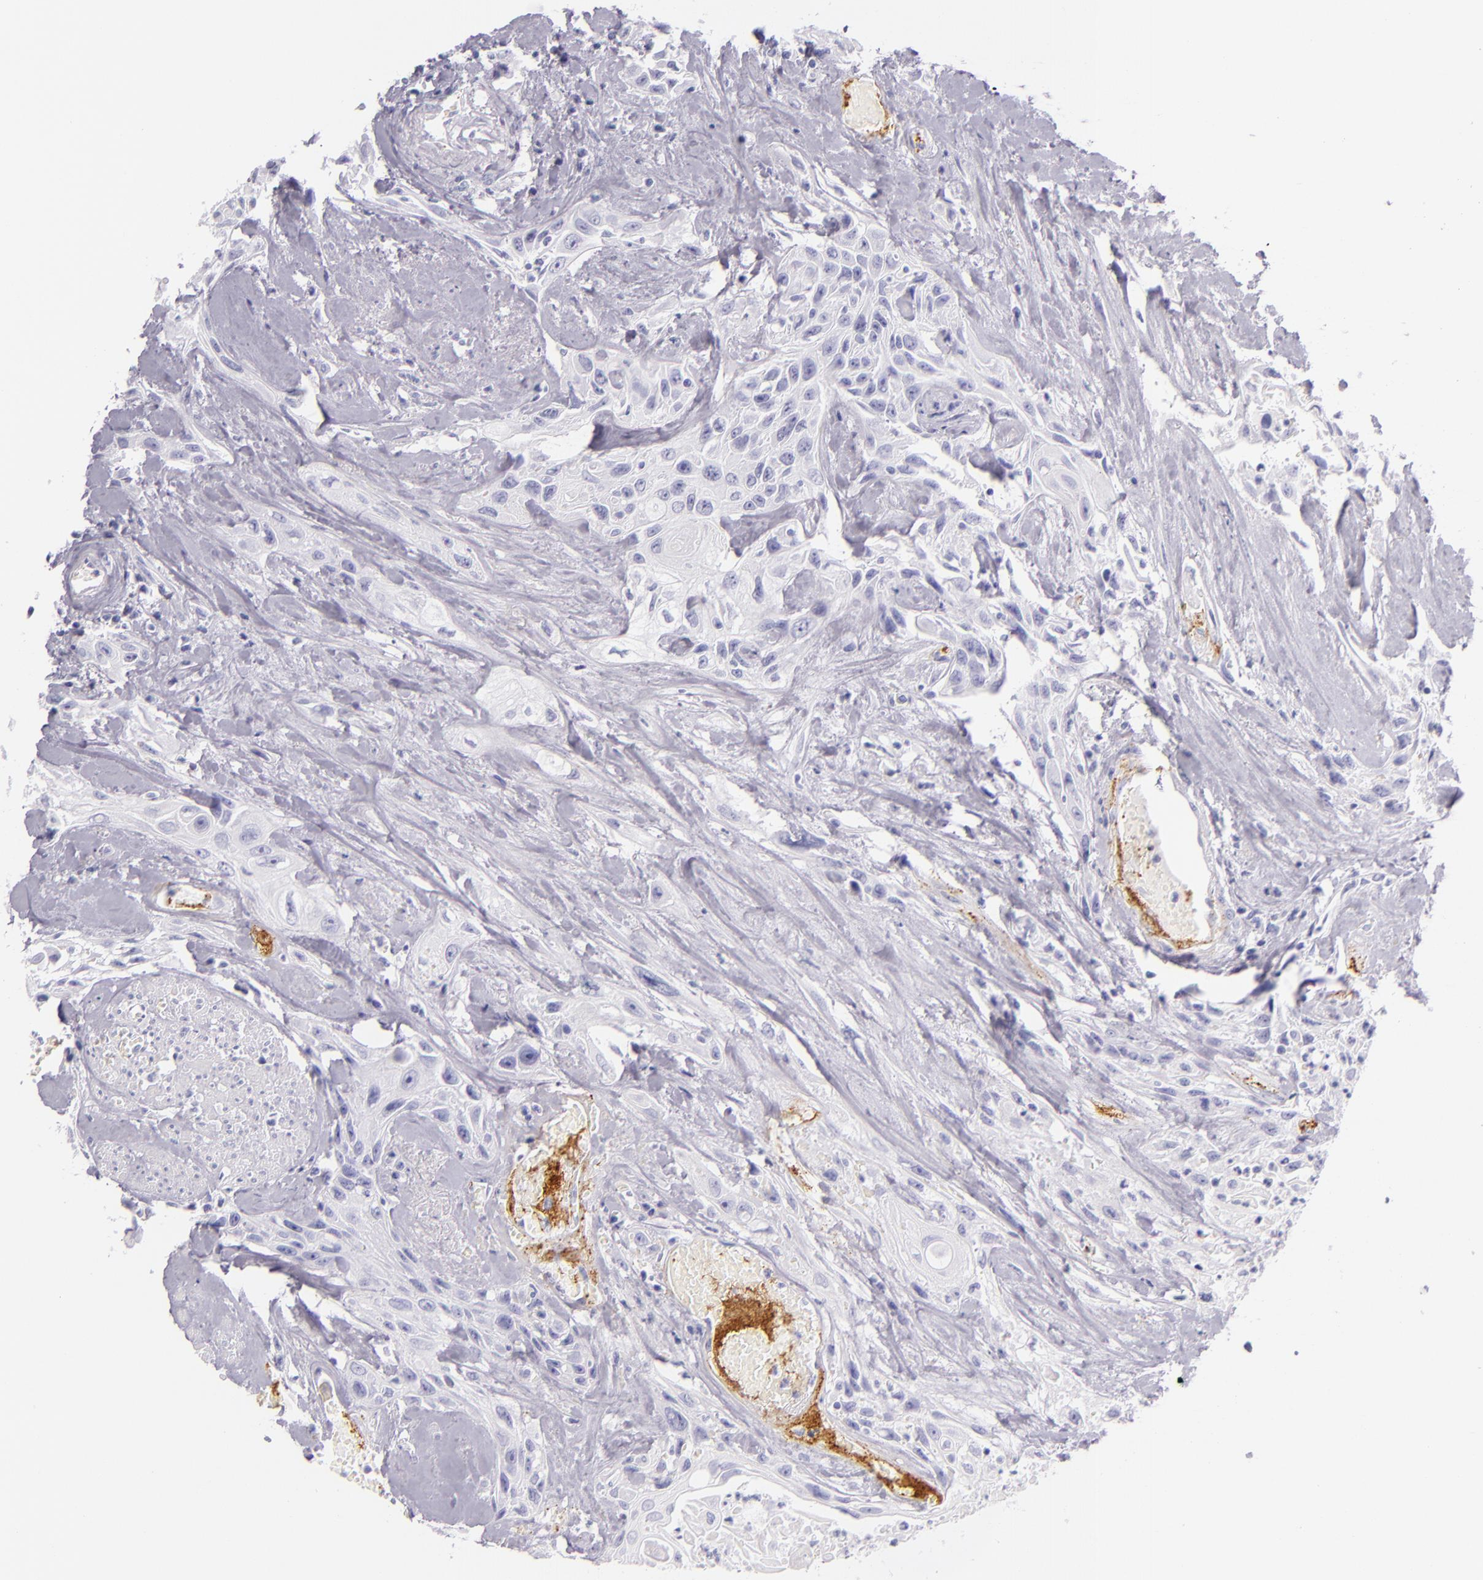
{"staining": {"intensity": "negative", "quantity": "none", "location": "none"}, "tissue": "urothelial cancer", "cell_type": "Tumor cells", "image_type": "cancer", "snomed": [{"axis": "morphology", "description": "Urothelial carcinoma, High grade"}, {"axis": "topography", "description": "Urinary bladder"}], "caption": "Tumor cells are negative for brown protein staining in high-grade urothelial carcinoma.", "gene": "SELP", "patient": {"sex": "female", "age": 84}}